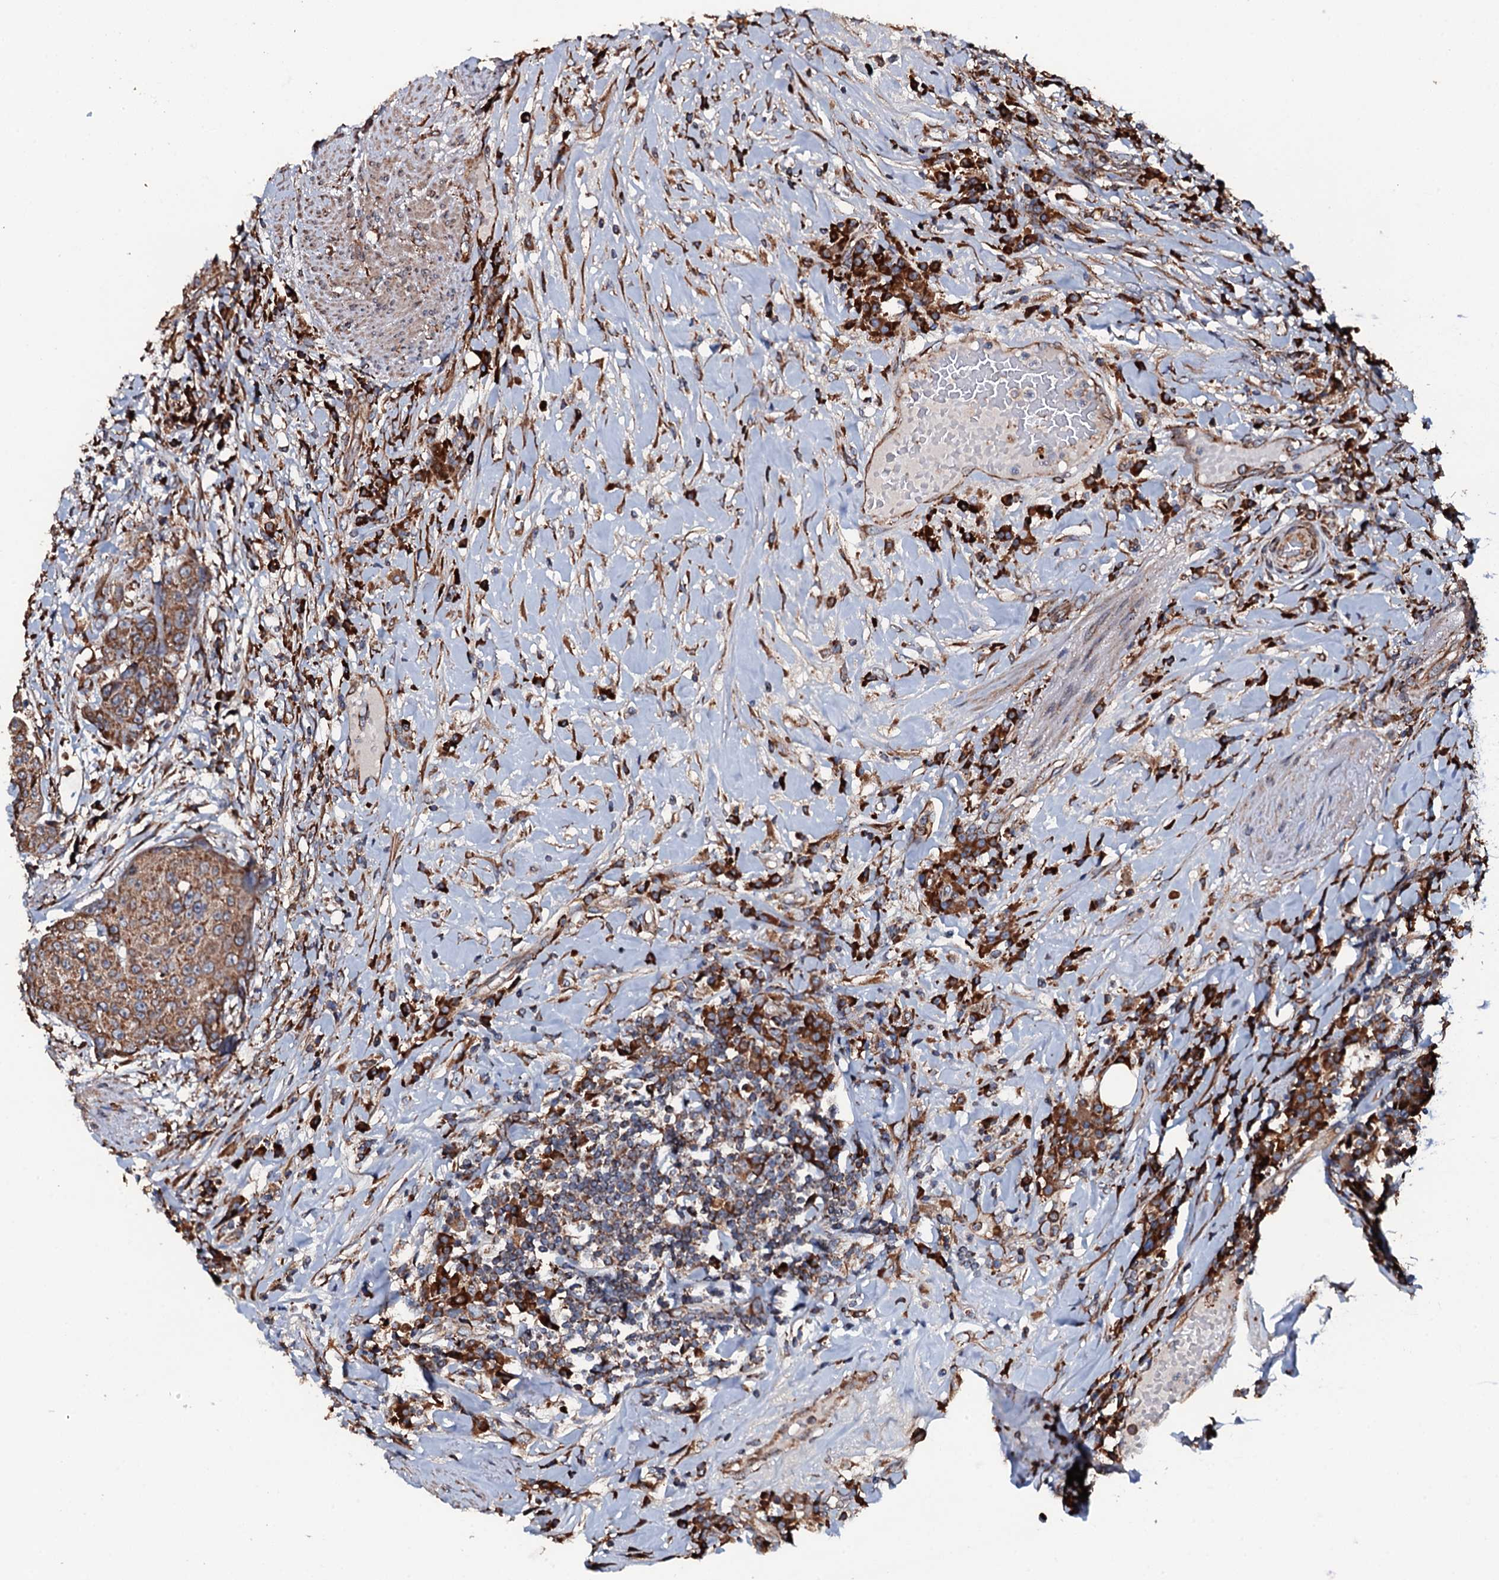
{"staining": {"intensity": "moderate", "quantity": ">75%", "location": "cytoplasmic/membranous"}, "tissue": "urothelial cancer", "cell_type": "Tumor cells", "image_type": "cancer", "snomed": [{"axis": "morphology", "description": "Urothelial carcinoma, High grade"}, {"axis": "topography", "description": "Urinary bladder"}], "caption": "Tumor cells exhibit moderate cytoplasmic/membranous positivity in about >75% of cells in urothelial cancer. (DAB IHC with brightfield microscopy, high magnification).", "gene": "RAB12", "patient": {"sex": "female", "age": 63}}